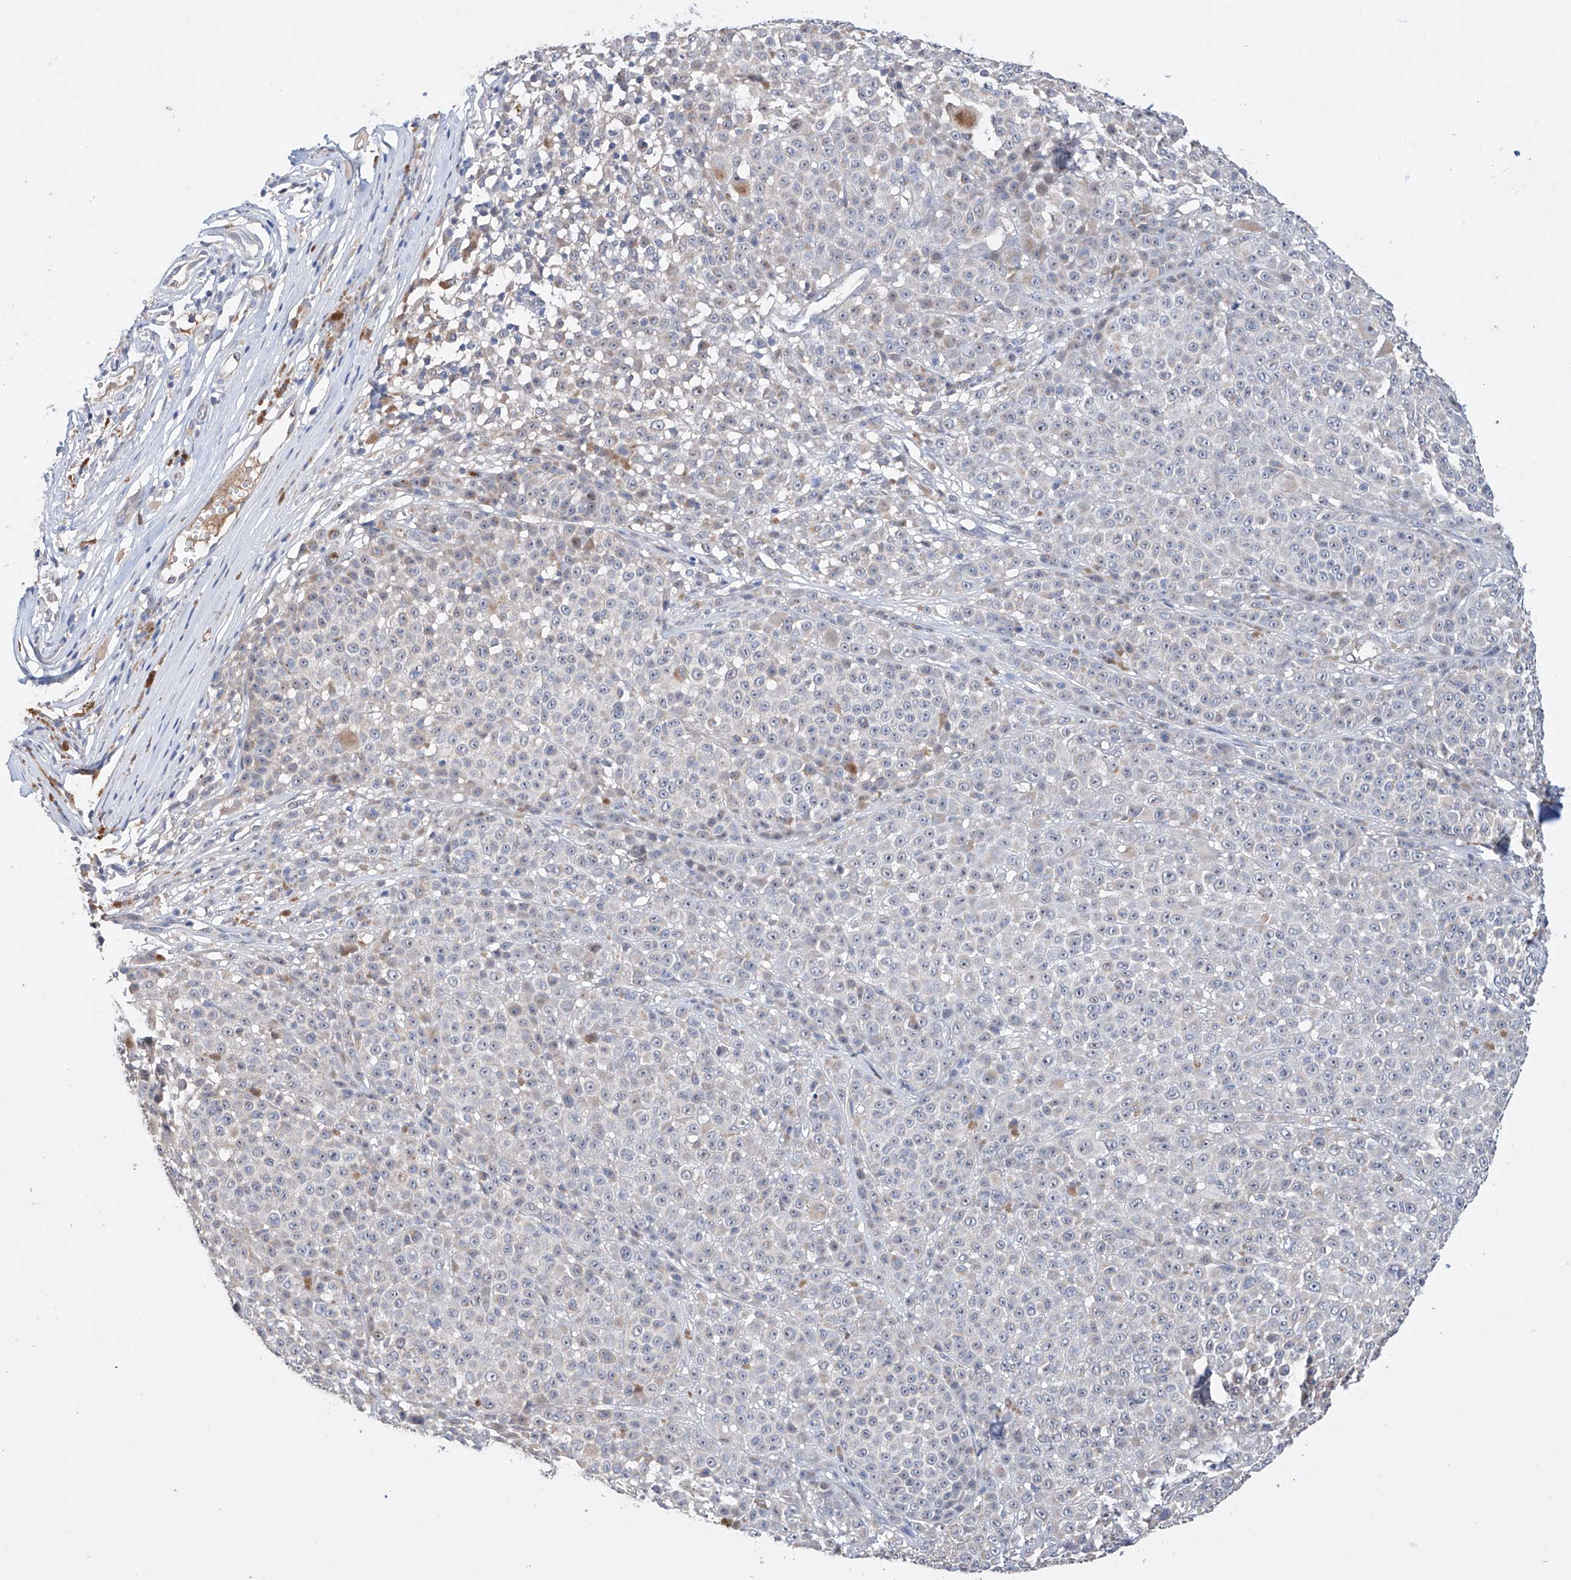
{"staining": {"intensity": "negative", "quantity": "none", "location": "none"}, "tissue": "melanoma", "cell_type": "Tumor cells", "image_type": "cancer", "snomed": [{"axis": "morphology", "description": "Malignant melanoma, NOS"}, {"axis": "topography", "description": "Skin"}], "caption": "Tumor cells show no significant protein expression in melanoma. Nuclei are stained in blue.", "gene": "AFG1L", "patient": {"sex": "female", "age": 94}}